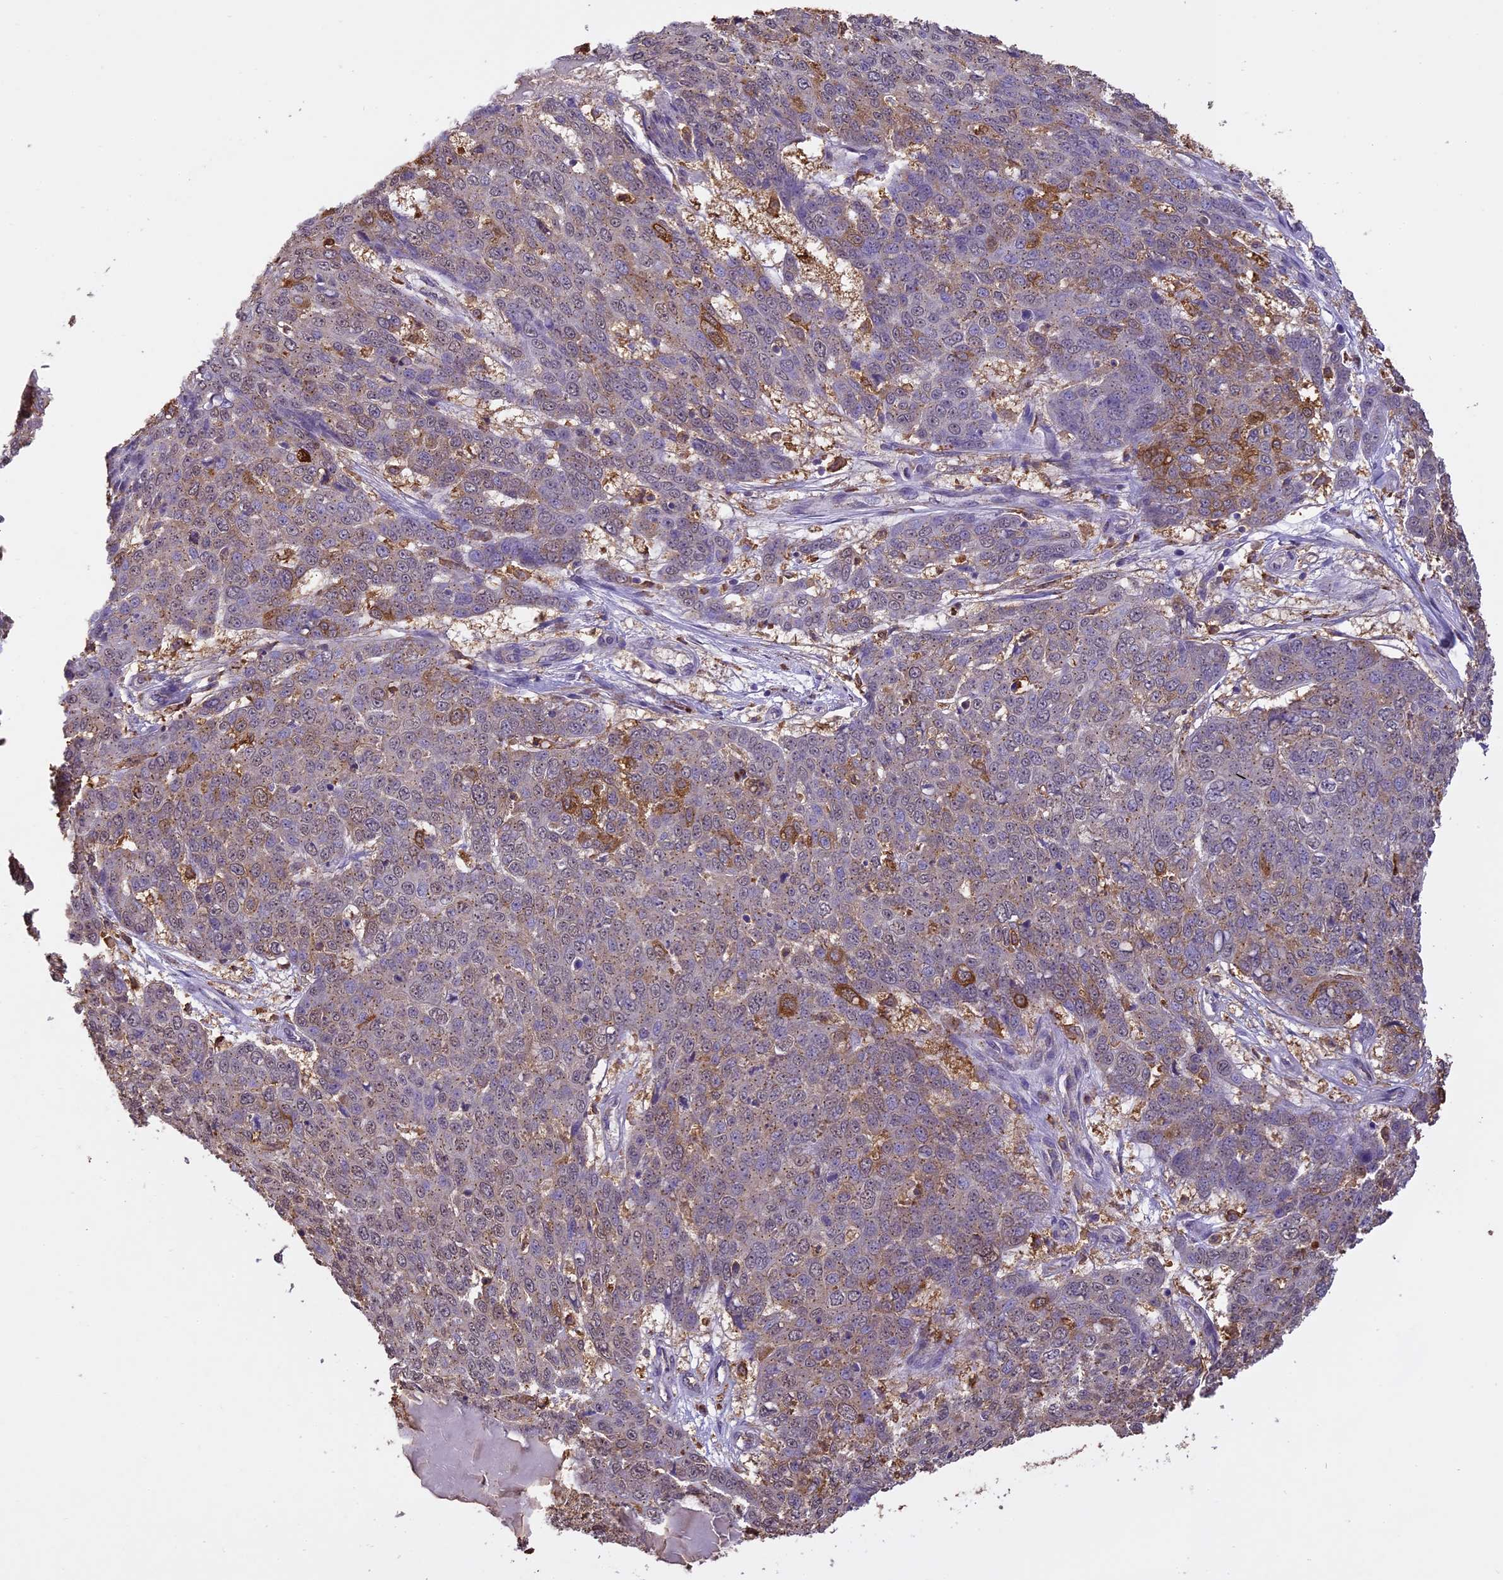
{"staining": {"intensity": "moderate", "quantity": "<25%", "location": "cytoplasmic/membranous,nuclear"}, "tissue": "skin cancer", "cell_type": "Tumor cells", "image_type": "cancer", "snomed": [{"axis": "morphology", "description": "Squamous cell carcinoma, NOS"}, {"axis": "topography", "description": "Skin"}], "caption": "Skin squamous cell carcinoma stained with a brown dye shows moderate cytoplasmic/membranous and nuclear positive staining in approximately <25% of tumor cells.", "gene": "ARHGAP19", "patient": {"sex": "male", "age": 71}}